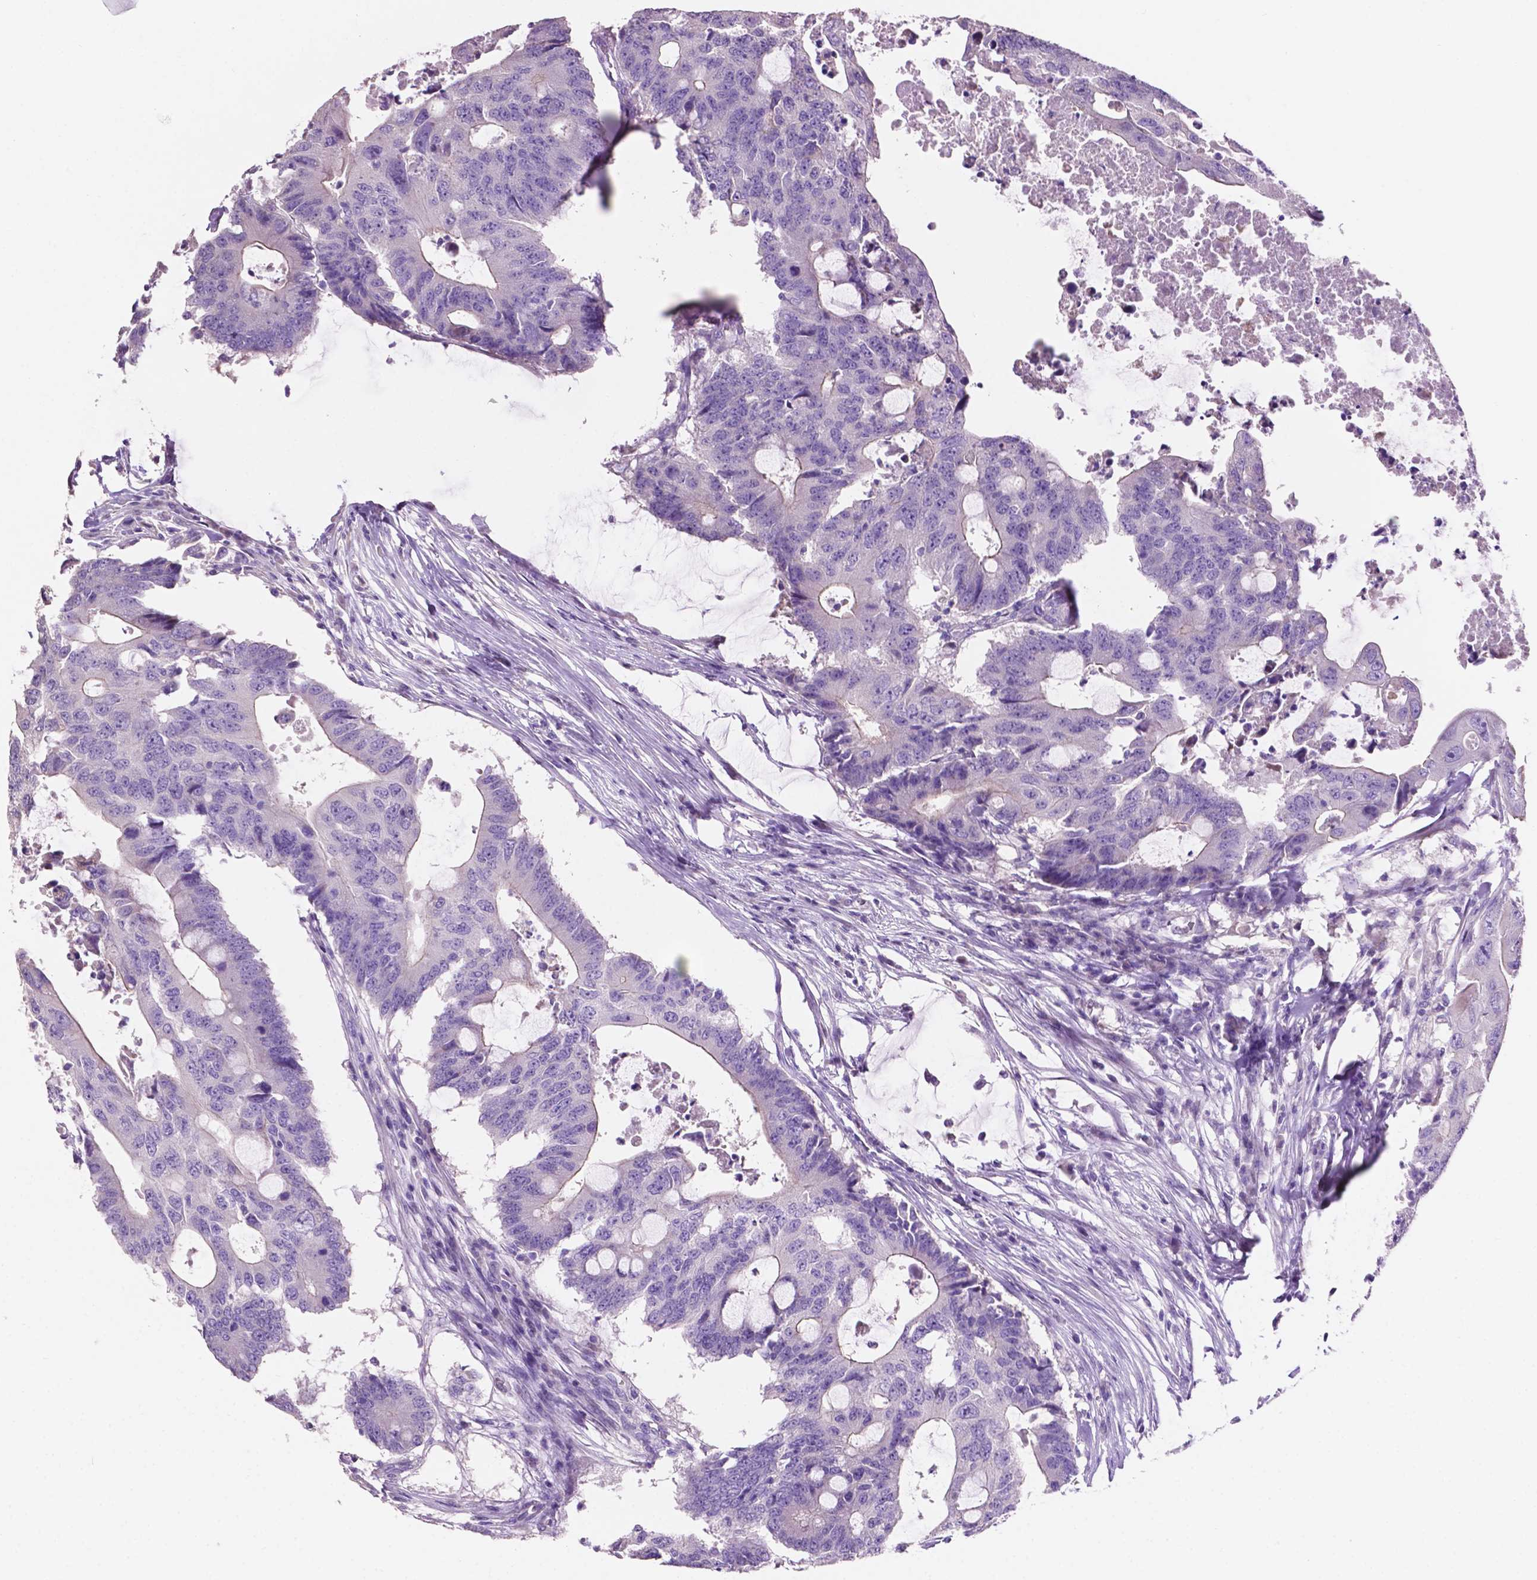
{"staining": {"intensity": "negative", "quantity": "none", "location": "none"}, "tissue": "colorectal cancer", "cell_type": "Tumor cells", "image_type": "cancer", "snomed": [{"axis": "morphology", "description": "Adenocarcinoma, NOS"}, {"axis": "topography", "description": "Colon"}], "caption": "Tumor cells show no significant protein staining in colorectal cancer (adenocarcinoma).", "gene": "CLDN17", "patient": {"sex": "male", "age": 71}}